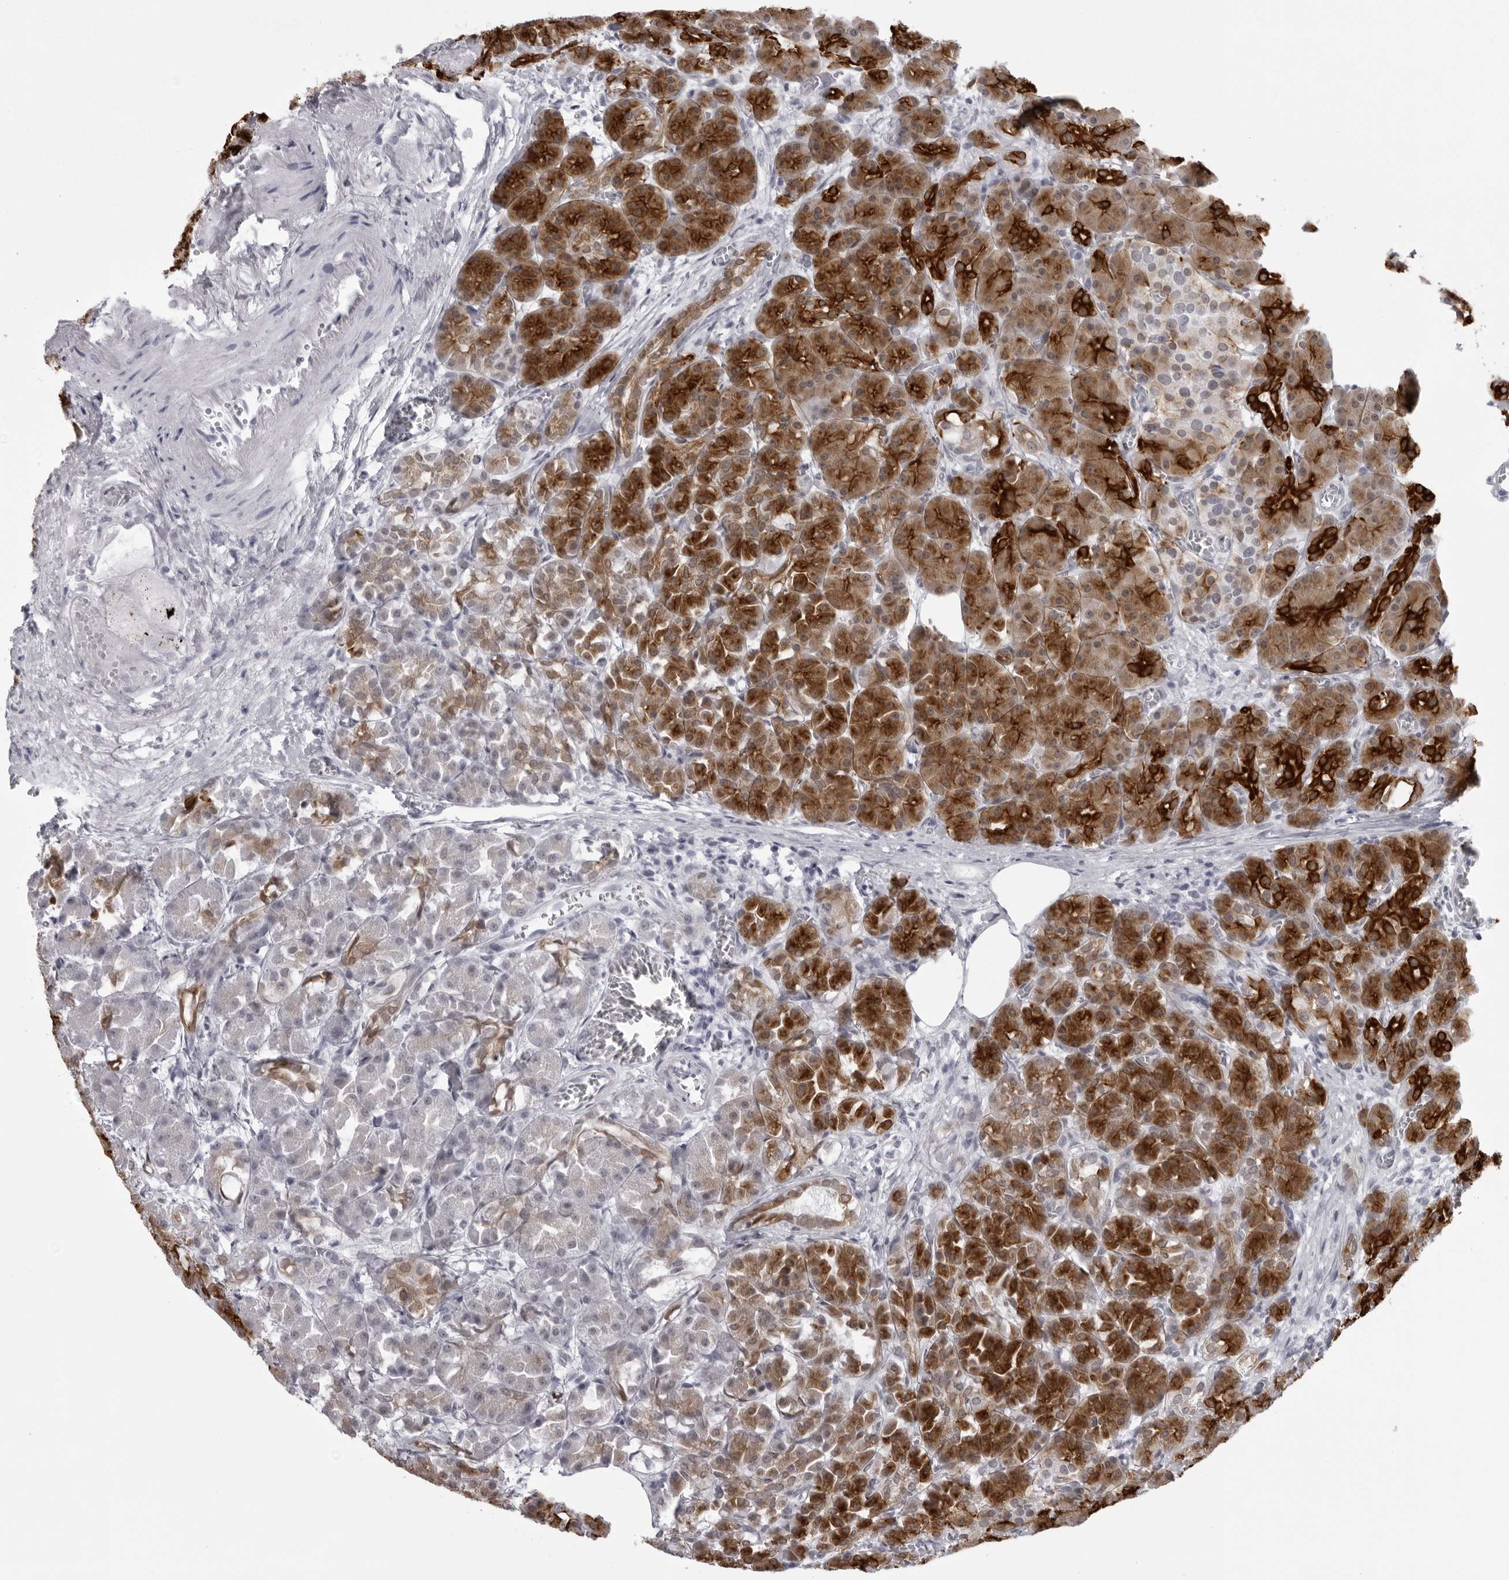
{"staining": {"intensity": "strong", "quantity": ">75%", "location": "cytoplasmic/membranous"}, "tissue": "pancreas", "cell_type": "Exocrine glandular cells", "image_type": "normal", "snomed": [{"axis": "morphology", "description": "Normal tissue, NOS"}, {"axis": "topography", "description": "Pancreas"}], "caption": "High-magnification brightfield microscopy of benign pancreas stained with DAB (brown) and counterstained with hematoxylin (blue). exocrine glandular cells exhibit strong cytoplasmic/membranous staining is identified in about>75% of cells. (Stains: DAB (3,3'-diaminobenzidine) in brown, nuclei in blue, Microscopy: brightfield microscopy at high magnification).", "gene": "UROD", "patient": {"sex": "male", "age": 63}}